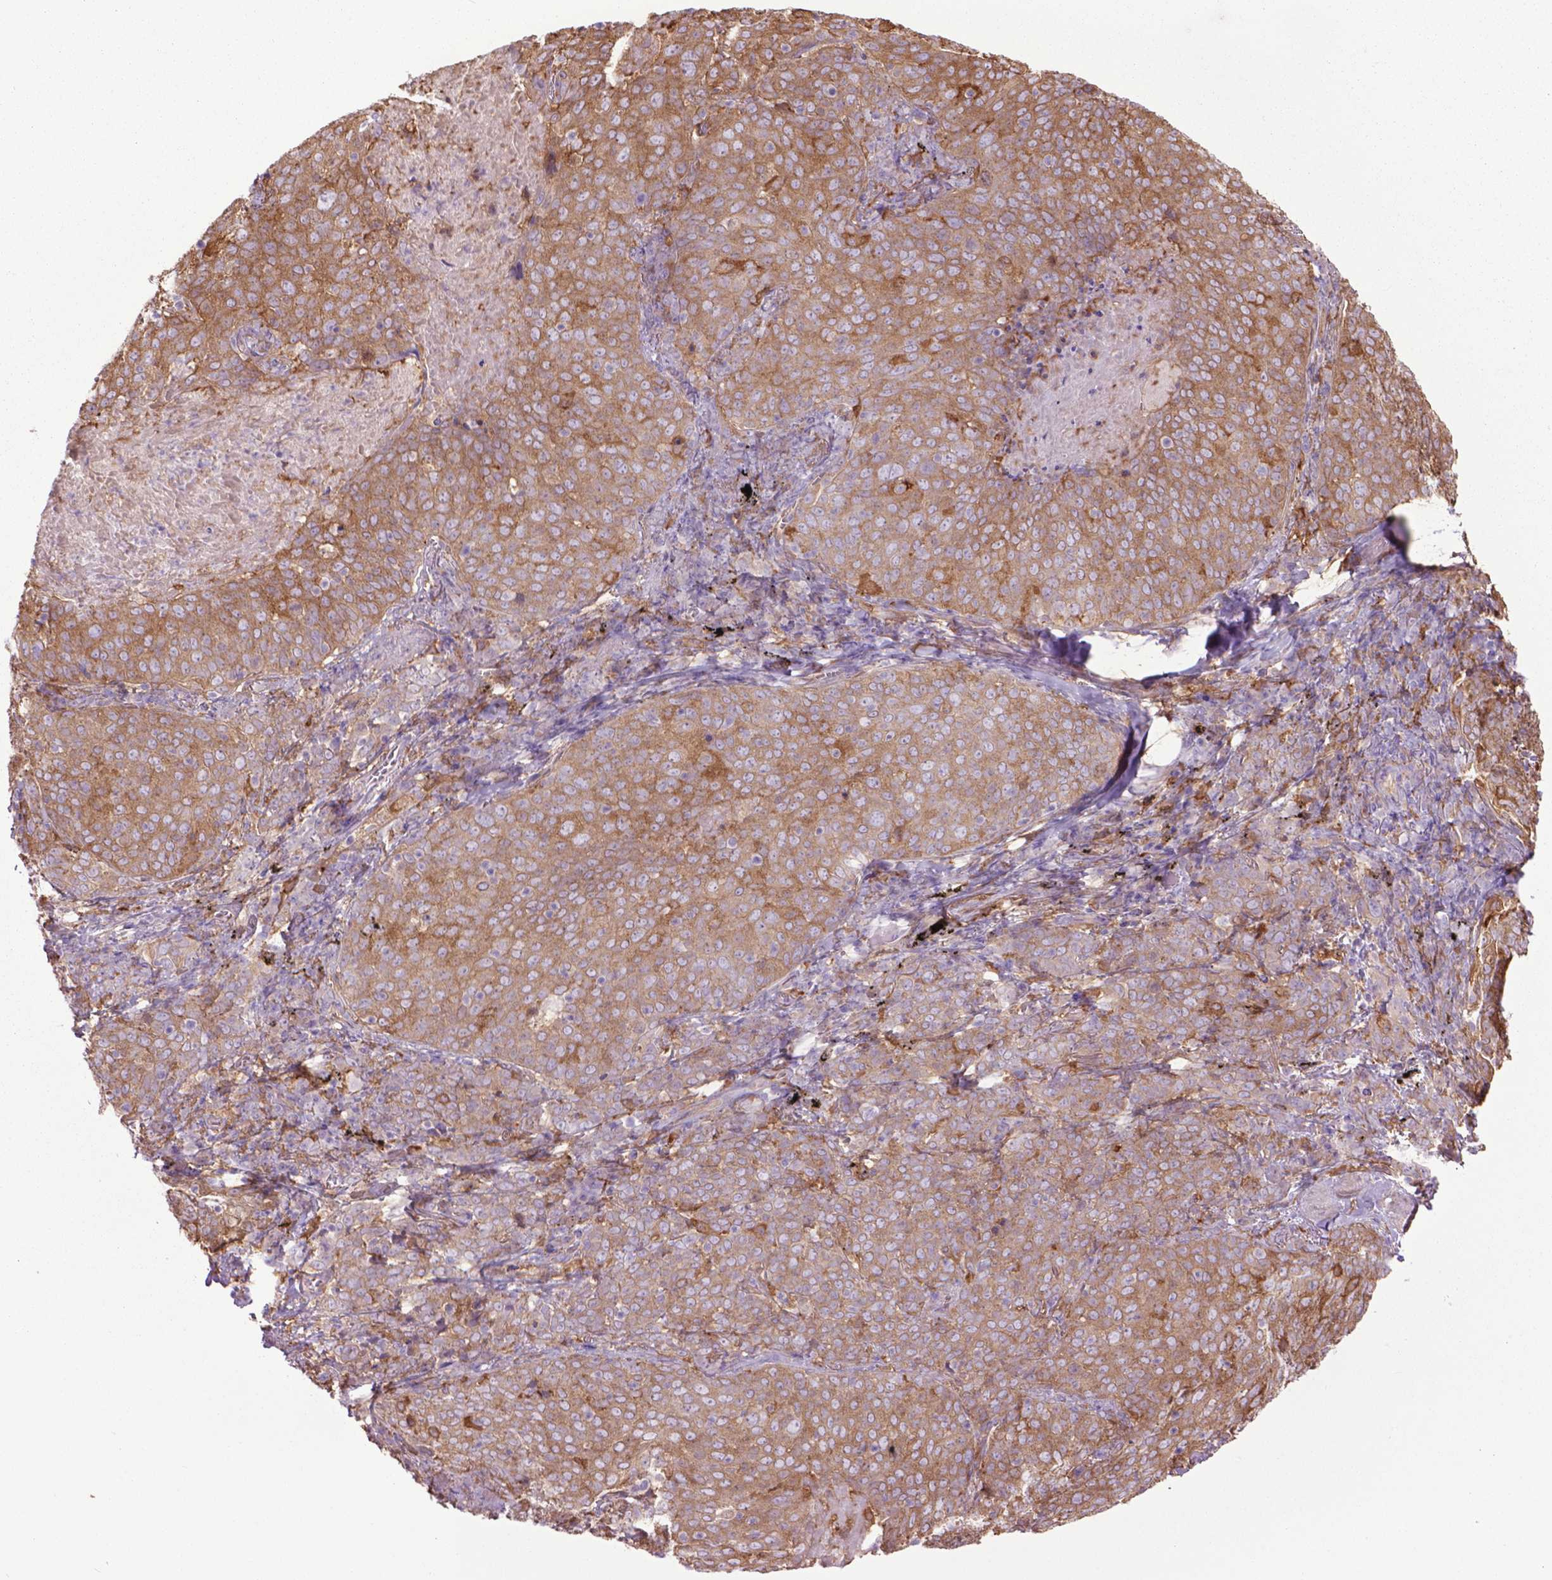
{"staining": {"intensity": "moderate", "quantity": ">75%", "location": "cytoplasmic/membranous"}, "tissue": "lung cancer", "cell_type": "Tumor cells", "image_type": "cancer", "snomed": [{"axis": "morphology", "description": "Squamous cell carcinoma, NOS"}, {"axis": "topography", "description": "Lung"}], "caption": "Immunohistochemistry micrograph of lung squamous cell carcinoma stained for a protein (brown), which exhibits medium levels of moderate cytoplasmic/membranous positivity in approximately >75% of tumor cells.", "gene": "CORO1B", "patient": {"sex": "male", "age": 82}}